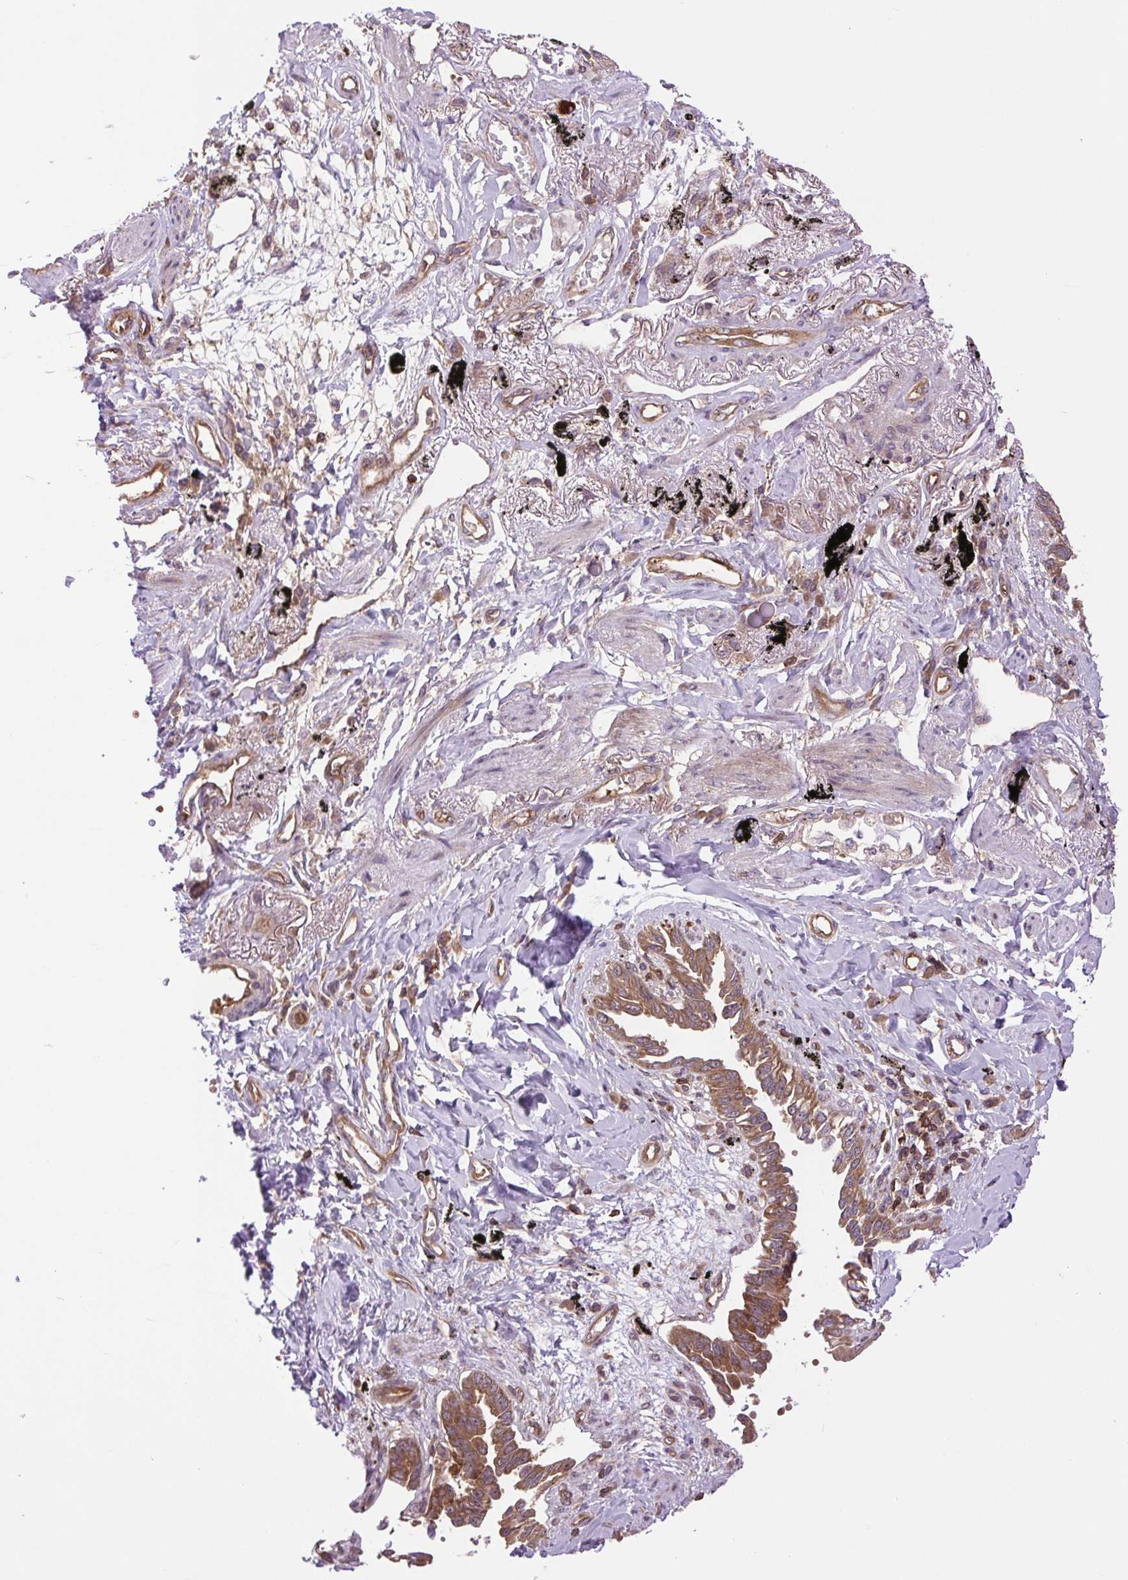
{"staining": {"intensity": "strong", "quantity": ">75%", "location": "cytoplasmic/membranous"}, "tissue": "lung cancer", "cell_type": "Tumor cells", "image_type": "cancer", "snomed": [{"axis": "morphology", "description": "Adenocarcinoma, NOS"}, {"axis": "topography", "description": "Lung"}], "caption": "Brown immunohistochemical staining in human adenocarcinoma (lung) shows strong cytoplasmic/membranous staining in approximately >75% of tumor cells.", "gene": "PLCG1", "patient": {"sex": "male", "age": 67}}